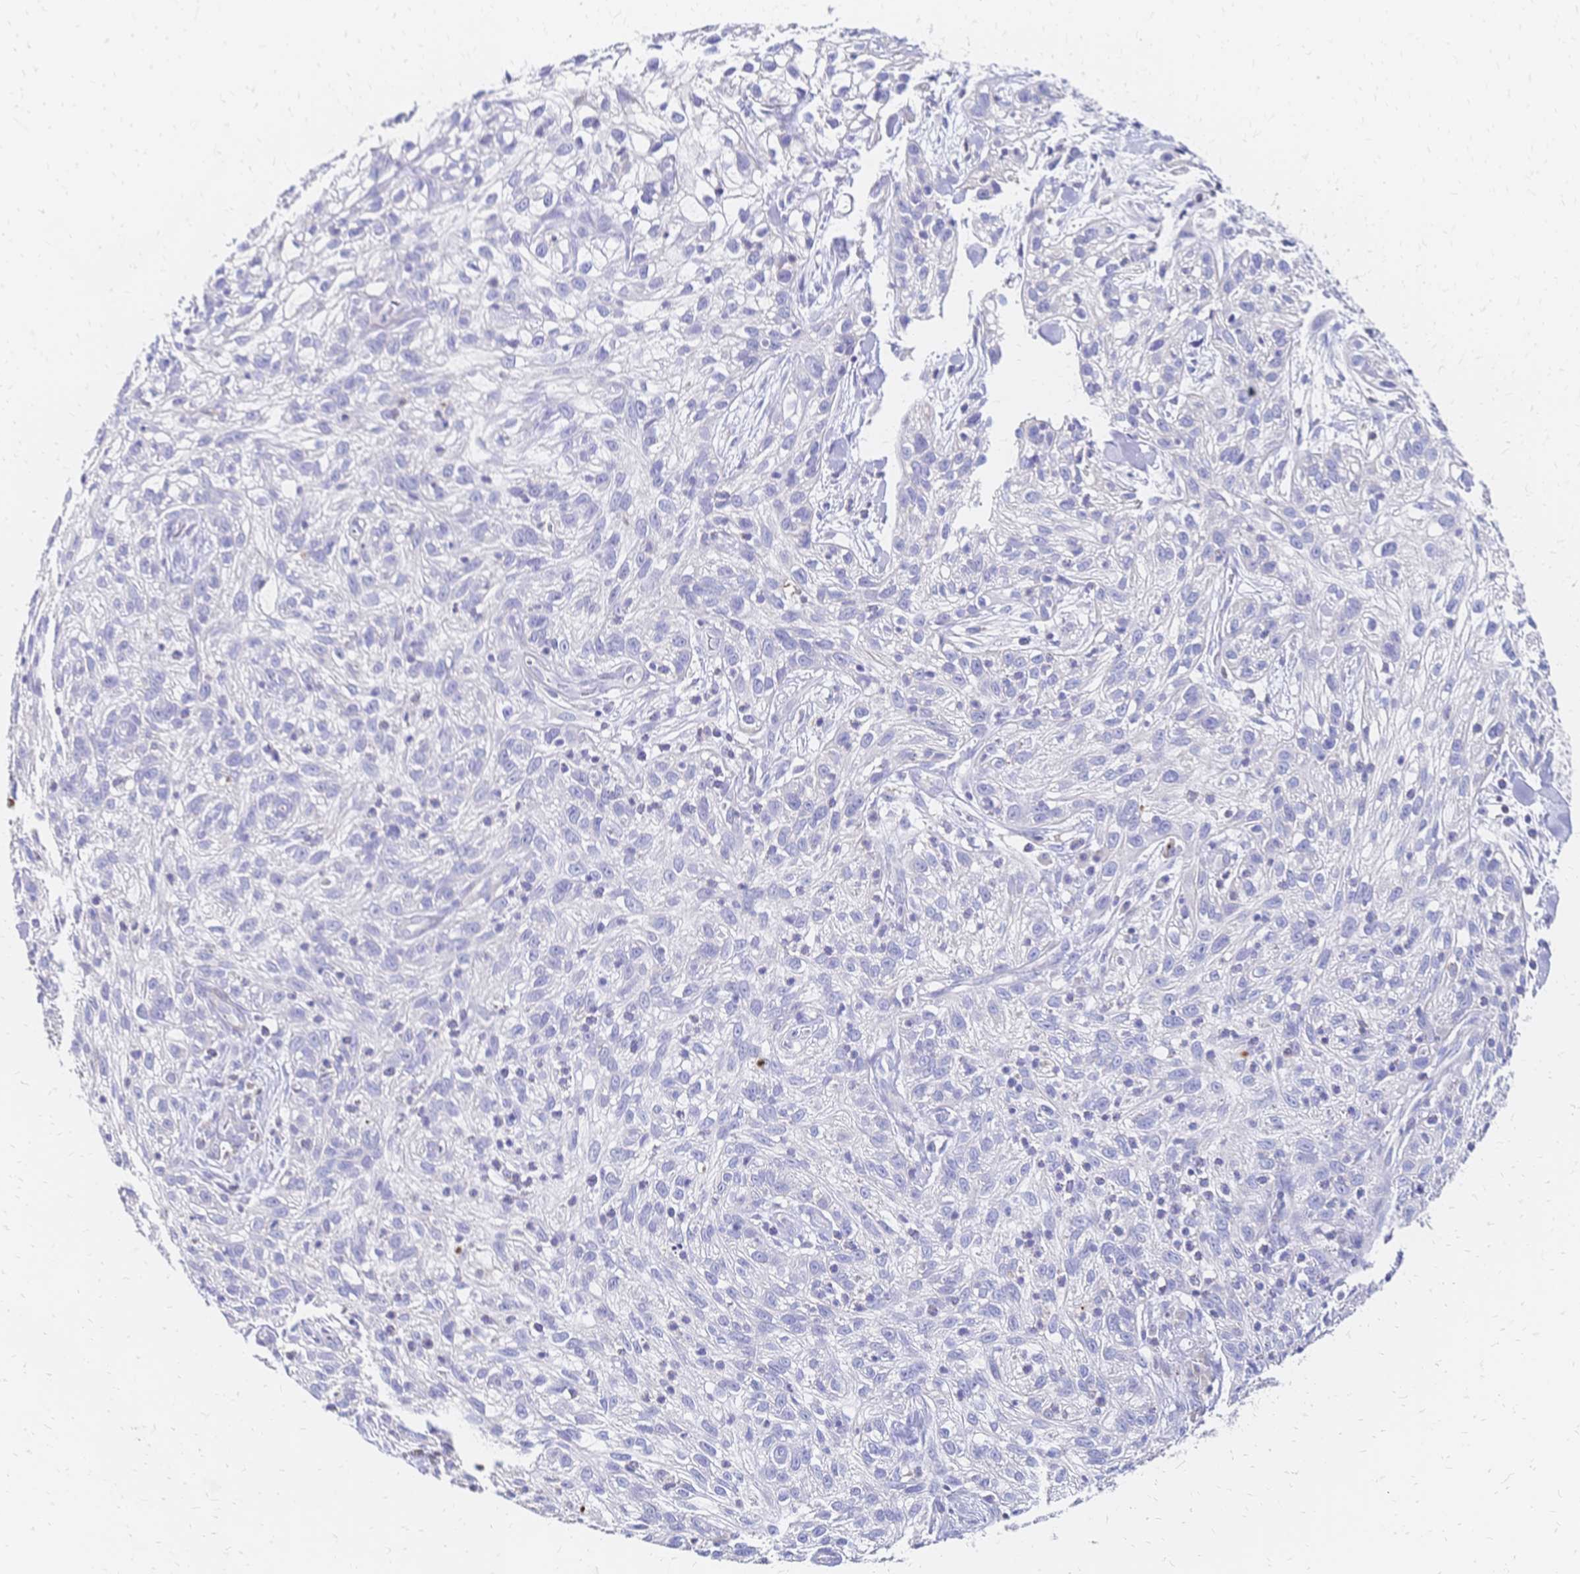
{"staining": {"intensity": "negative", "quantity": "none", "location": "none"}, "tissue": "skin cancer", "cell_type": "Tumor cells", "image_type": "cancer", "snomed": [{"axis": "morphology", "description": "Squamous cell carcinoma, NOS"}, {"axis": "topography", "description": "Skin"}], "caption": "High power microscopy micrograph of an immunohistochemistry micrograph of squamous cell carcinoma (skin), revealing no significant expression in tumor cells.", "gene": "DTNB", "patient": {"sex": "male", "age": 82}}